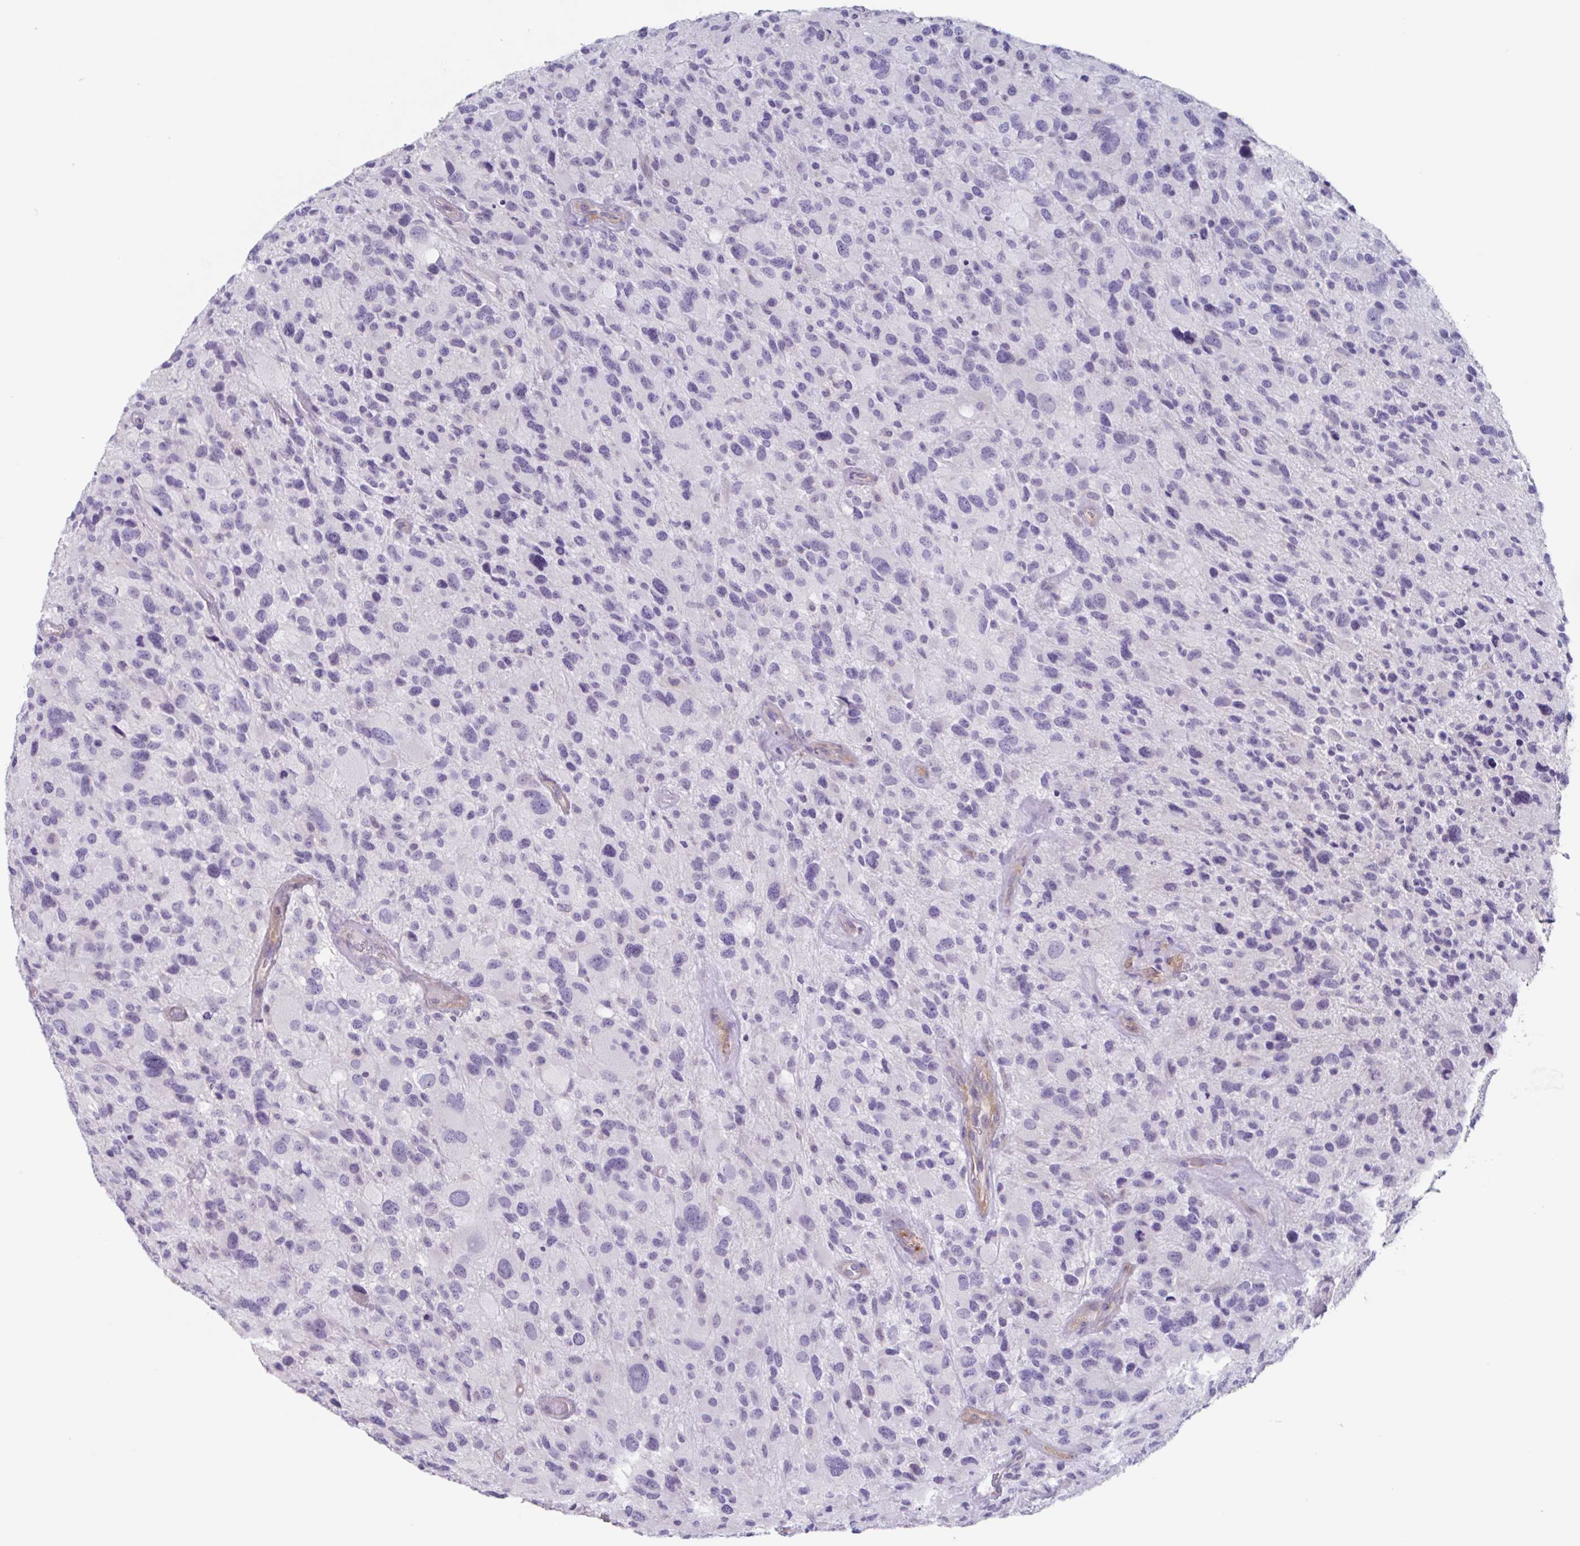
{"staining": {"intensity": "negative", "quantity": "none", "location": "none"}, "tissue": "glioma", "cell_type": "Tumor cells", "image_type": "cancer", "snomed": [{"axis": "morphology", "description": "Glioma, malignant, High grade"}, {"axis": "topography", "description": "Brain"}], "caption": "IHC image of neoplastic tissue: malignant glioma (high-grade) stained with DAB (3,3'-diaminobenzidine) exhibits no significant protein expression in tumor cells.", "gene": "SHISA7", "patient": {"sex": "female", "age": 67}}